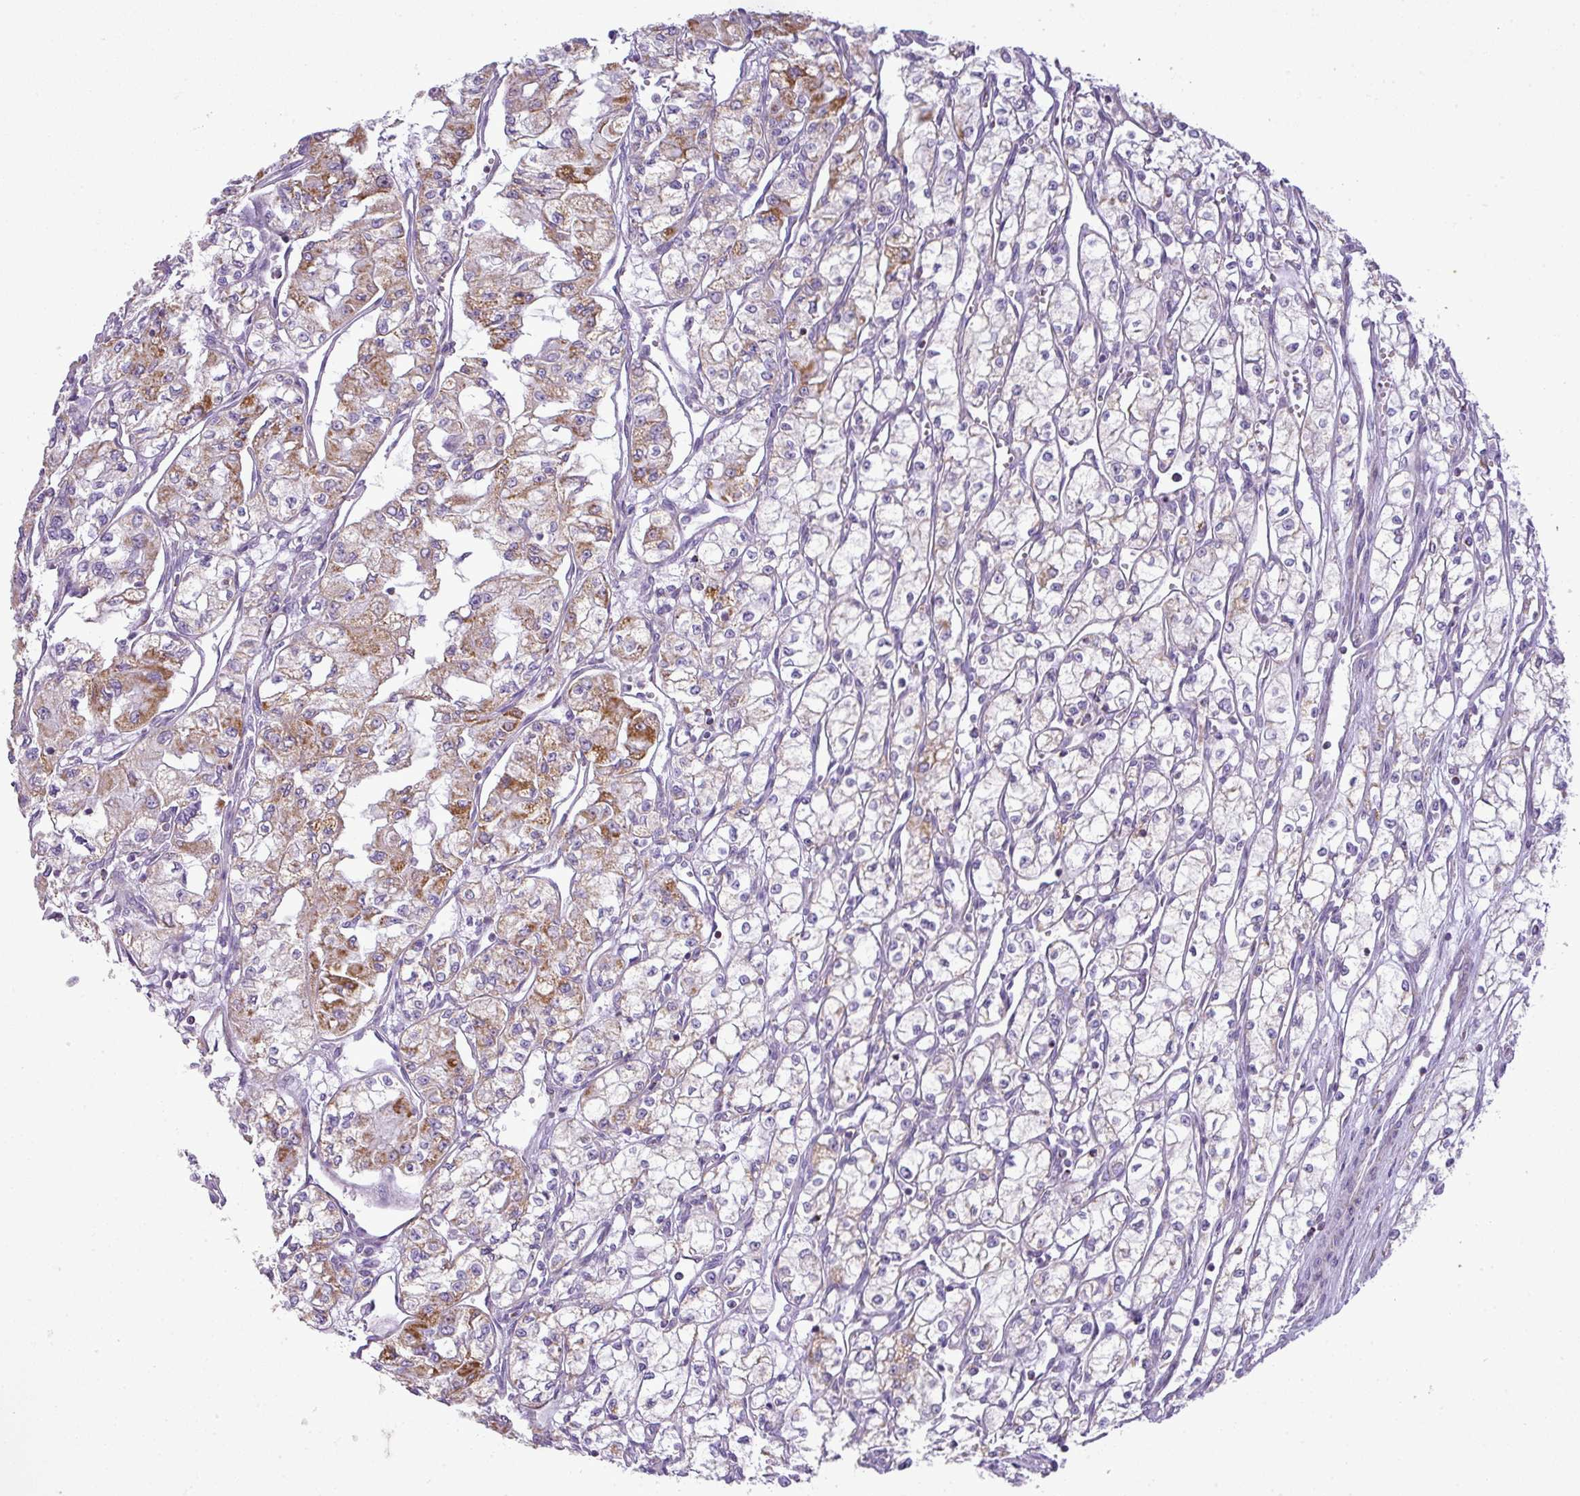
{"staining": {"intensity": "moderate", "quantity": "<25%", "location": "cytoplasmic/membranous"}, "tissue": "renal cancer", "cell_type": "Tumor cells", "image_type": "cancer", "snomed": [{"axis": "morphology", "description": "Adenocarcinoma, NOS"}, {"axis": "topography", "description": "Kidney"}], "caption": "The micrograph demonstrates a brown stain indicating the presence of a protein in the cytoplasmic/membranous of tumor cells in renal cancer.", "gene": "ZNF81", "patient": {"sex": "male", "age": 59}}